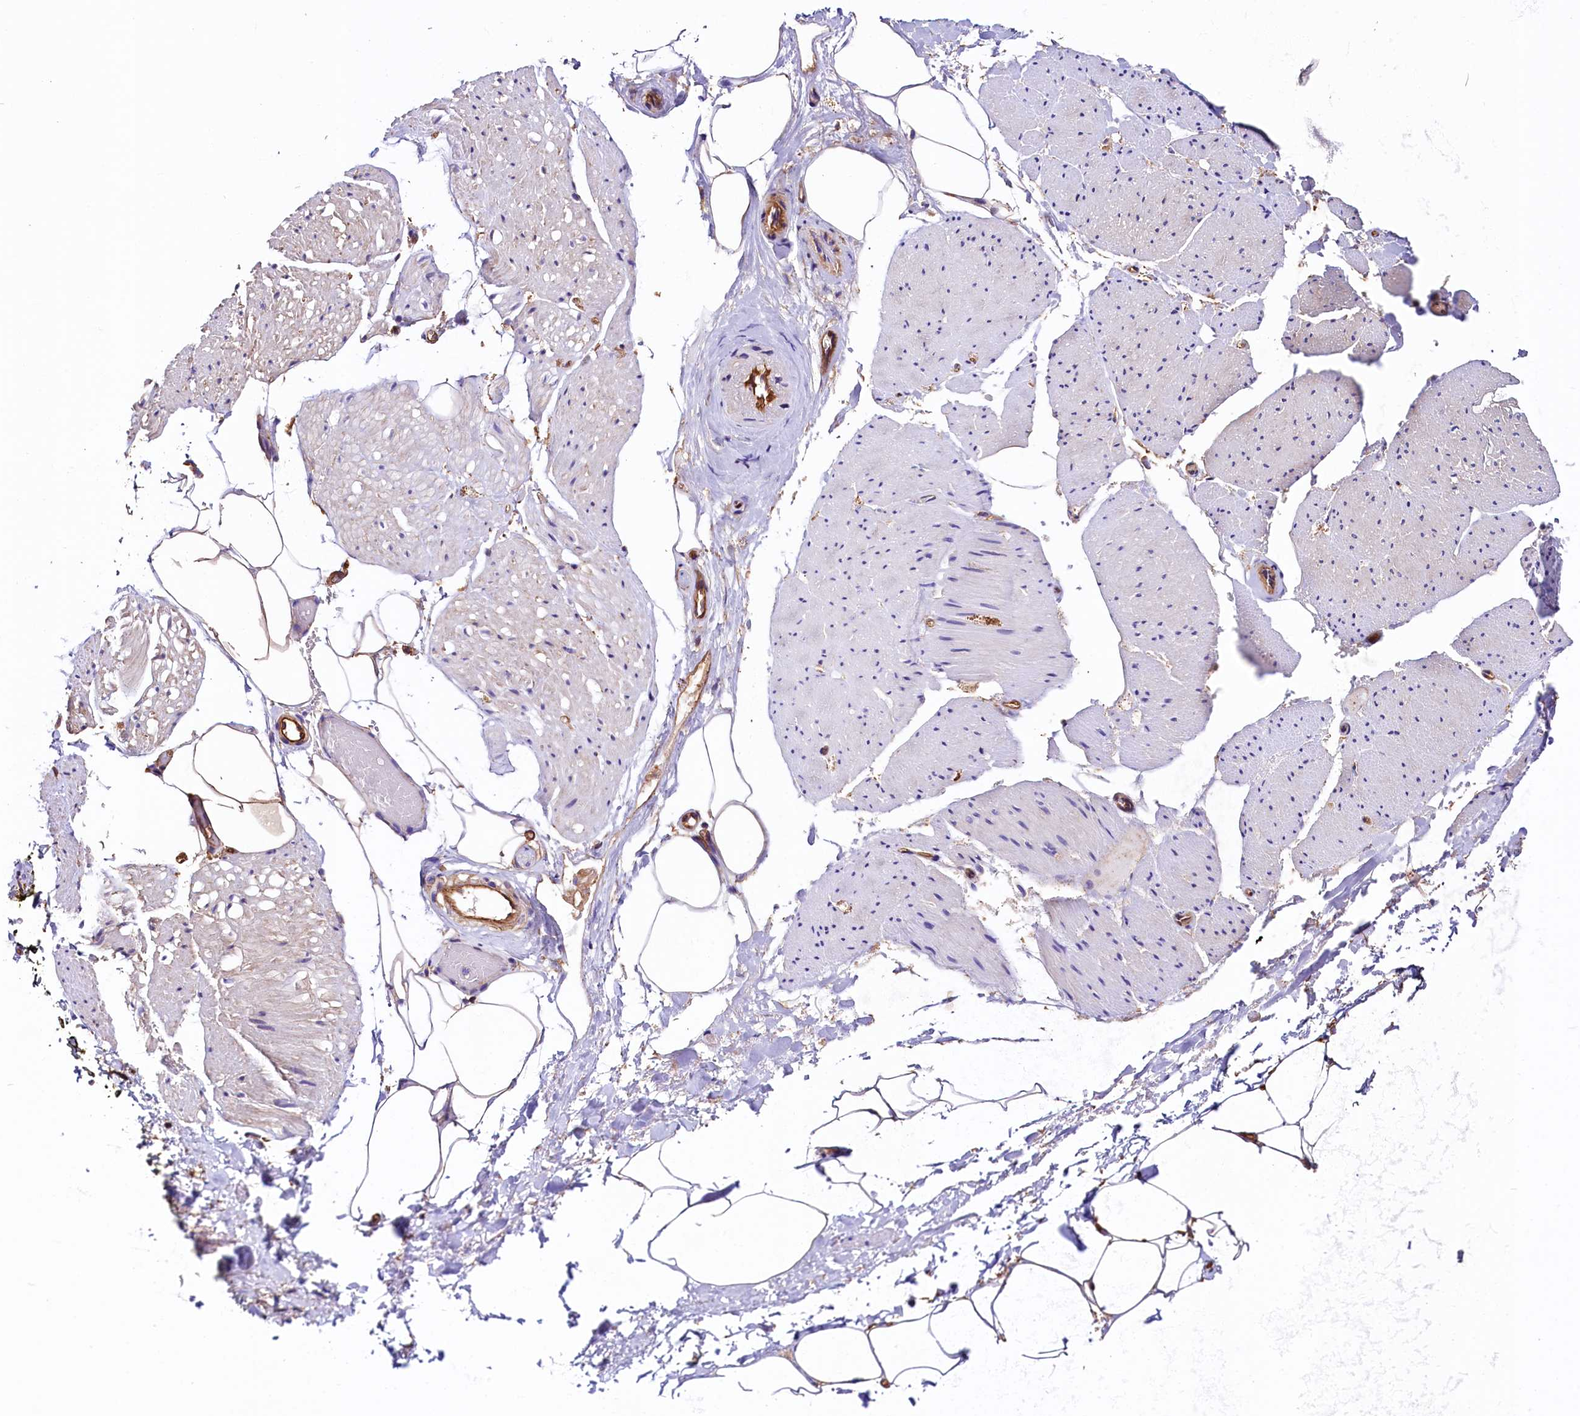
{"staining": {"intensity": "negative", "quantity": "none", "location": "none"}, "tissue": "adipose tissue", "cell_type": "Adipocytes", "image_type": "normal", "snomed": [{"axis": "morphology", "description": "Normal tissue, NOS"}, {"axis": "morphology", "description": "Adenocarcinoma, Low grade"}, {"axis": "topography", "description": "Prostate"}, {"axis": "topography", "description": "Peripheral nerve tissue"}], "caption": "Immunohistochemistry of unremarkable adipose tissue reveals no expression in adipocytes. Brightfield microscopy of immunohistochemistry (IHC) stained with DAB (3,3'-diaminobenzidine) (brown) and hematoxylin (blue), captured at high magnification.", "gene": "ATP2B4", "patient": {"sex": "male", "age": 63}}